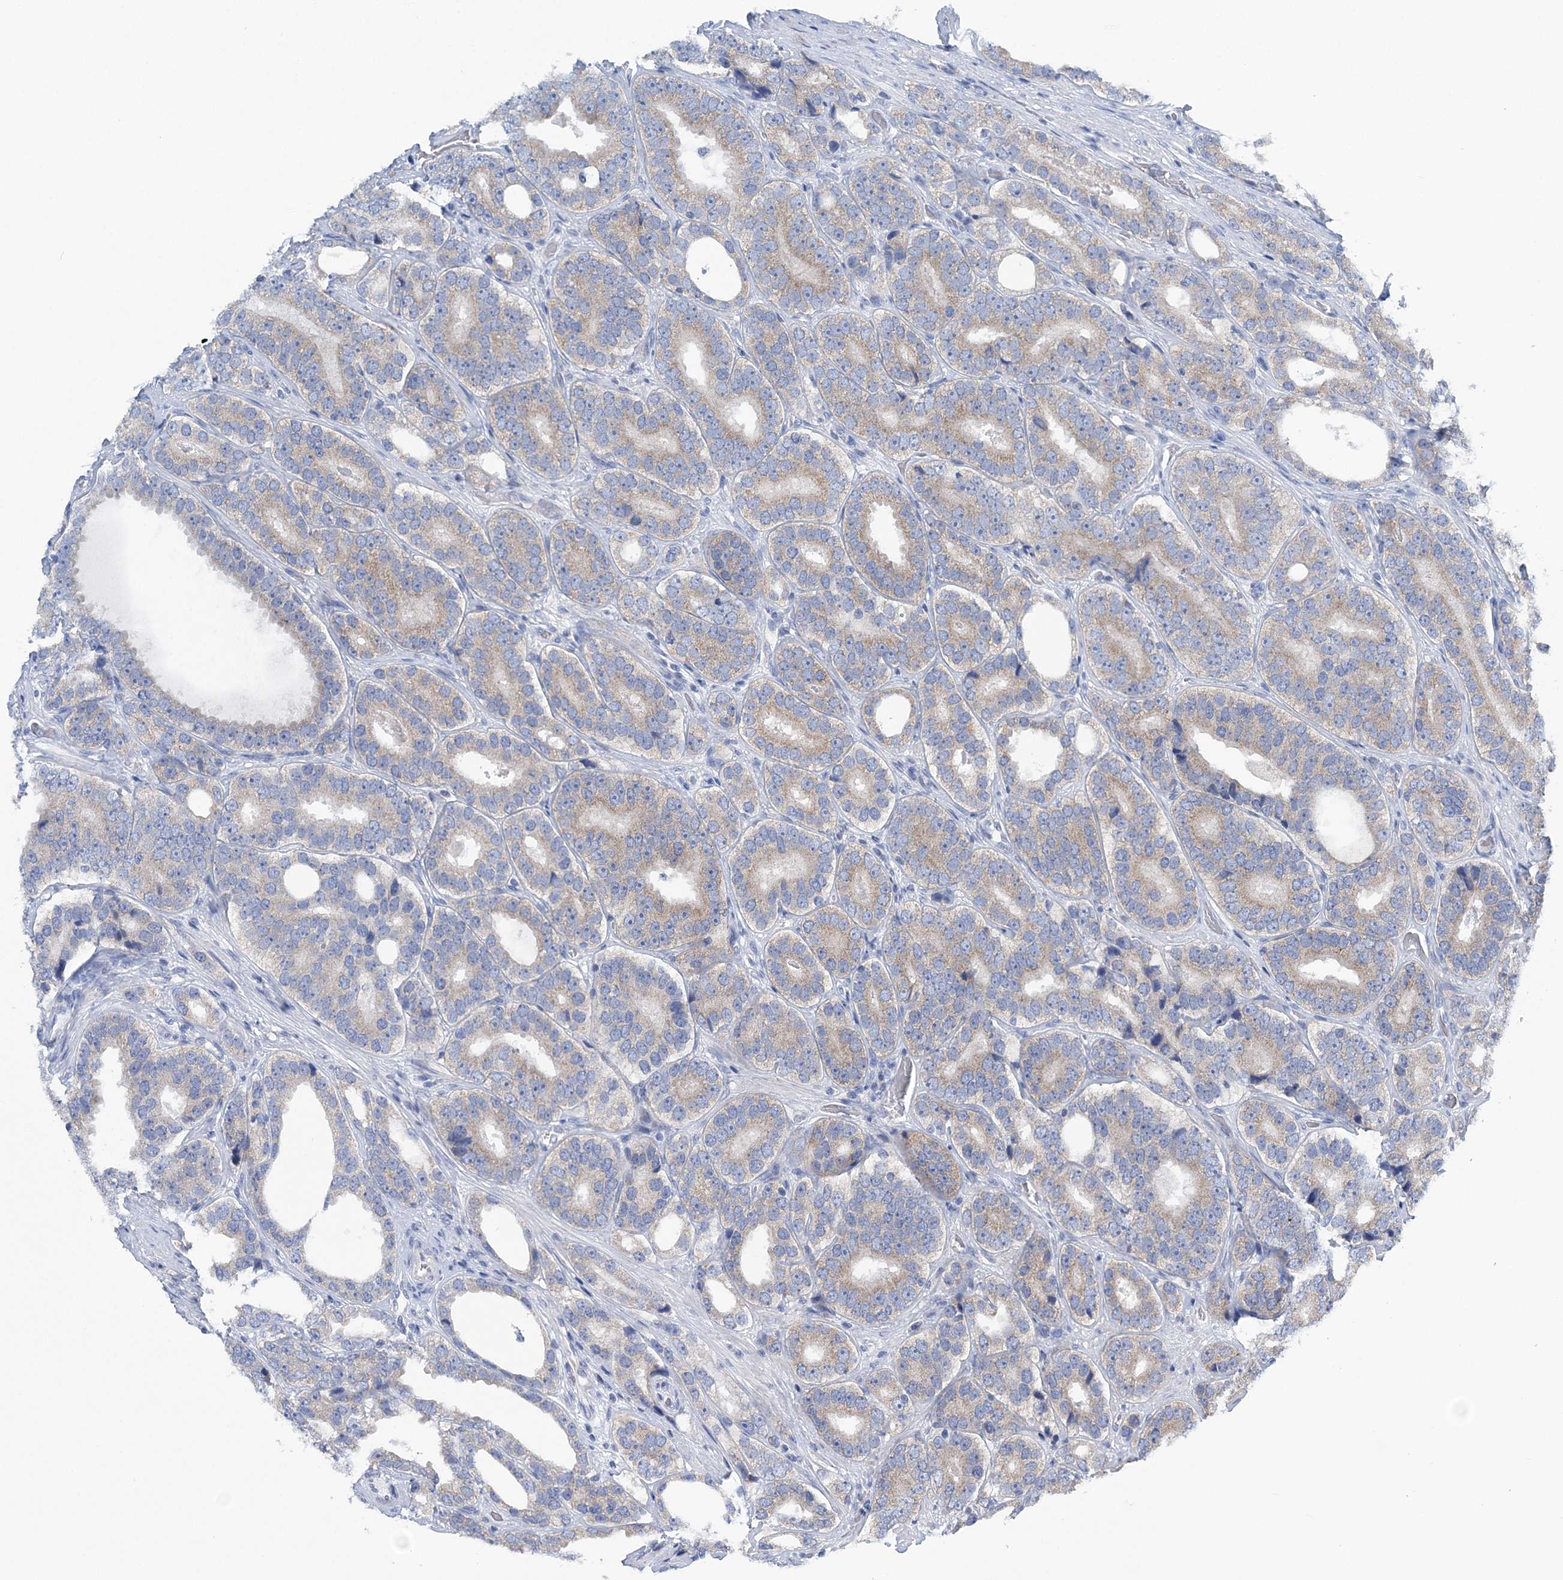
{"staining": {"intensity": "weak", "quantity": "25%-75%", "location": "cytoplasmic/membranous"}, "tissue": "prostate cancer", "cell_type": "Tumor cells", "image_type": "cancer", "snomed": [{"axis": "morphology", "description": "Adenocarcinoma, High grade"}, {"axis": "topography", "description": "Prostate"}], "caption": "The image demonstrates immunohistochemical staining of prostate cancer. There is weak cytoplasmic/membranous staining is appreciated in about 25%-75% of tumor cells.", "gene": "COPE", "patient": {"sex": "male", "age": 56}}